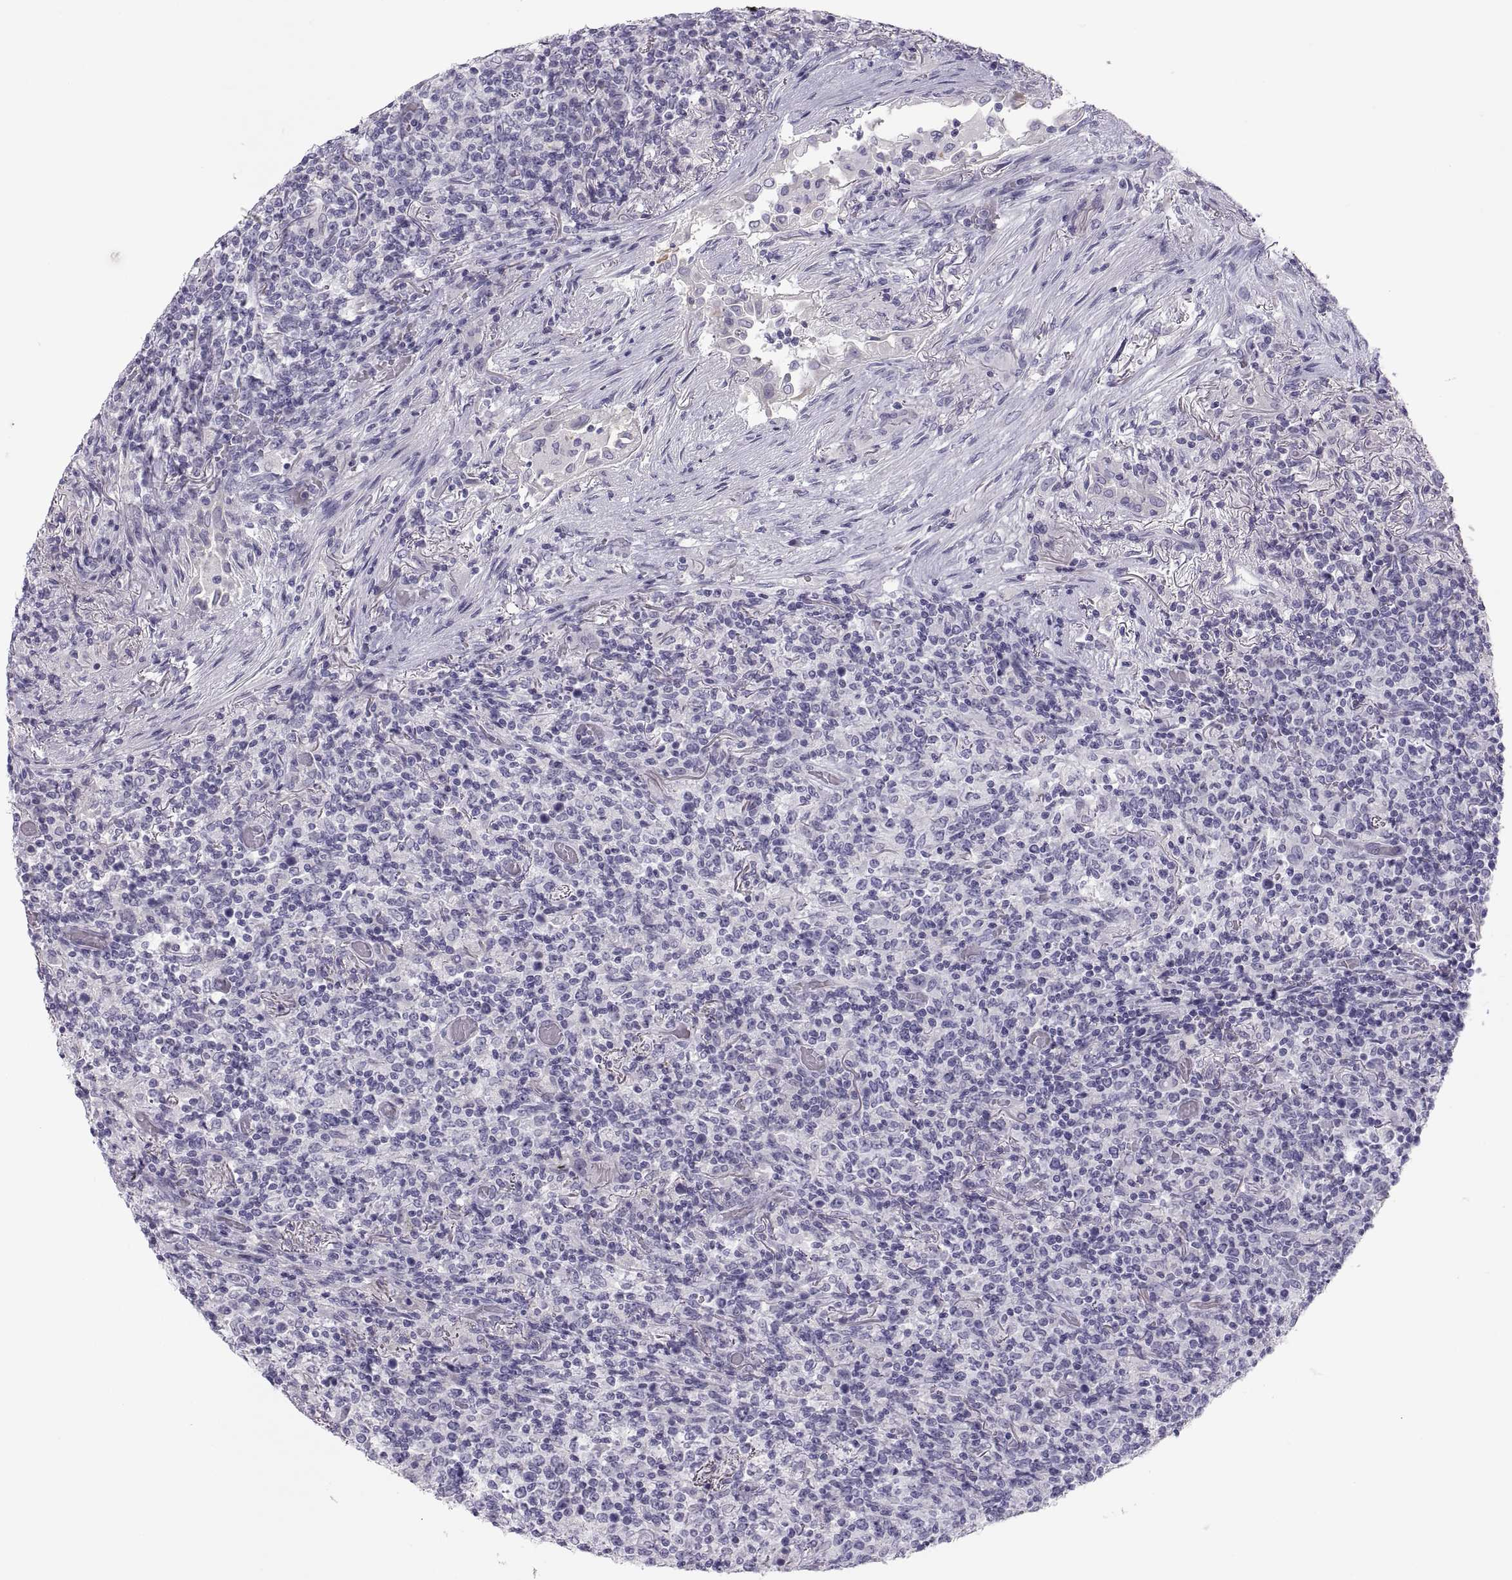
{"staining": {"intensity": "negative", "quantity": "none", "location": "none"}, "tissue": "lymphoma", "cell_type": "Tumor cells", "image_type": "cancer", "snomed": [{"axis": "morphology", "description": "Malignant lymphoma, non-Hodgkin's type, High grade"}, {"axis": "topography", "description": "Lung"}], "caption": "Tumor cells show no significant positivity in lymphoma. (Brightfield microscopy of DAB IHC at high magnification).", "gene": "MAGEB2", "patient": {"sex": "male", "age": 79}}